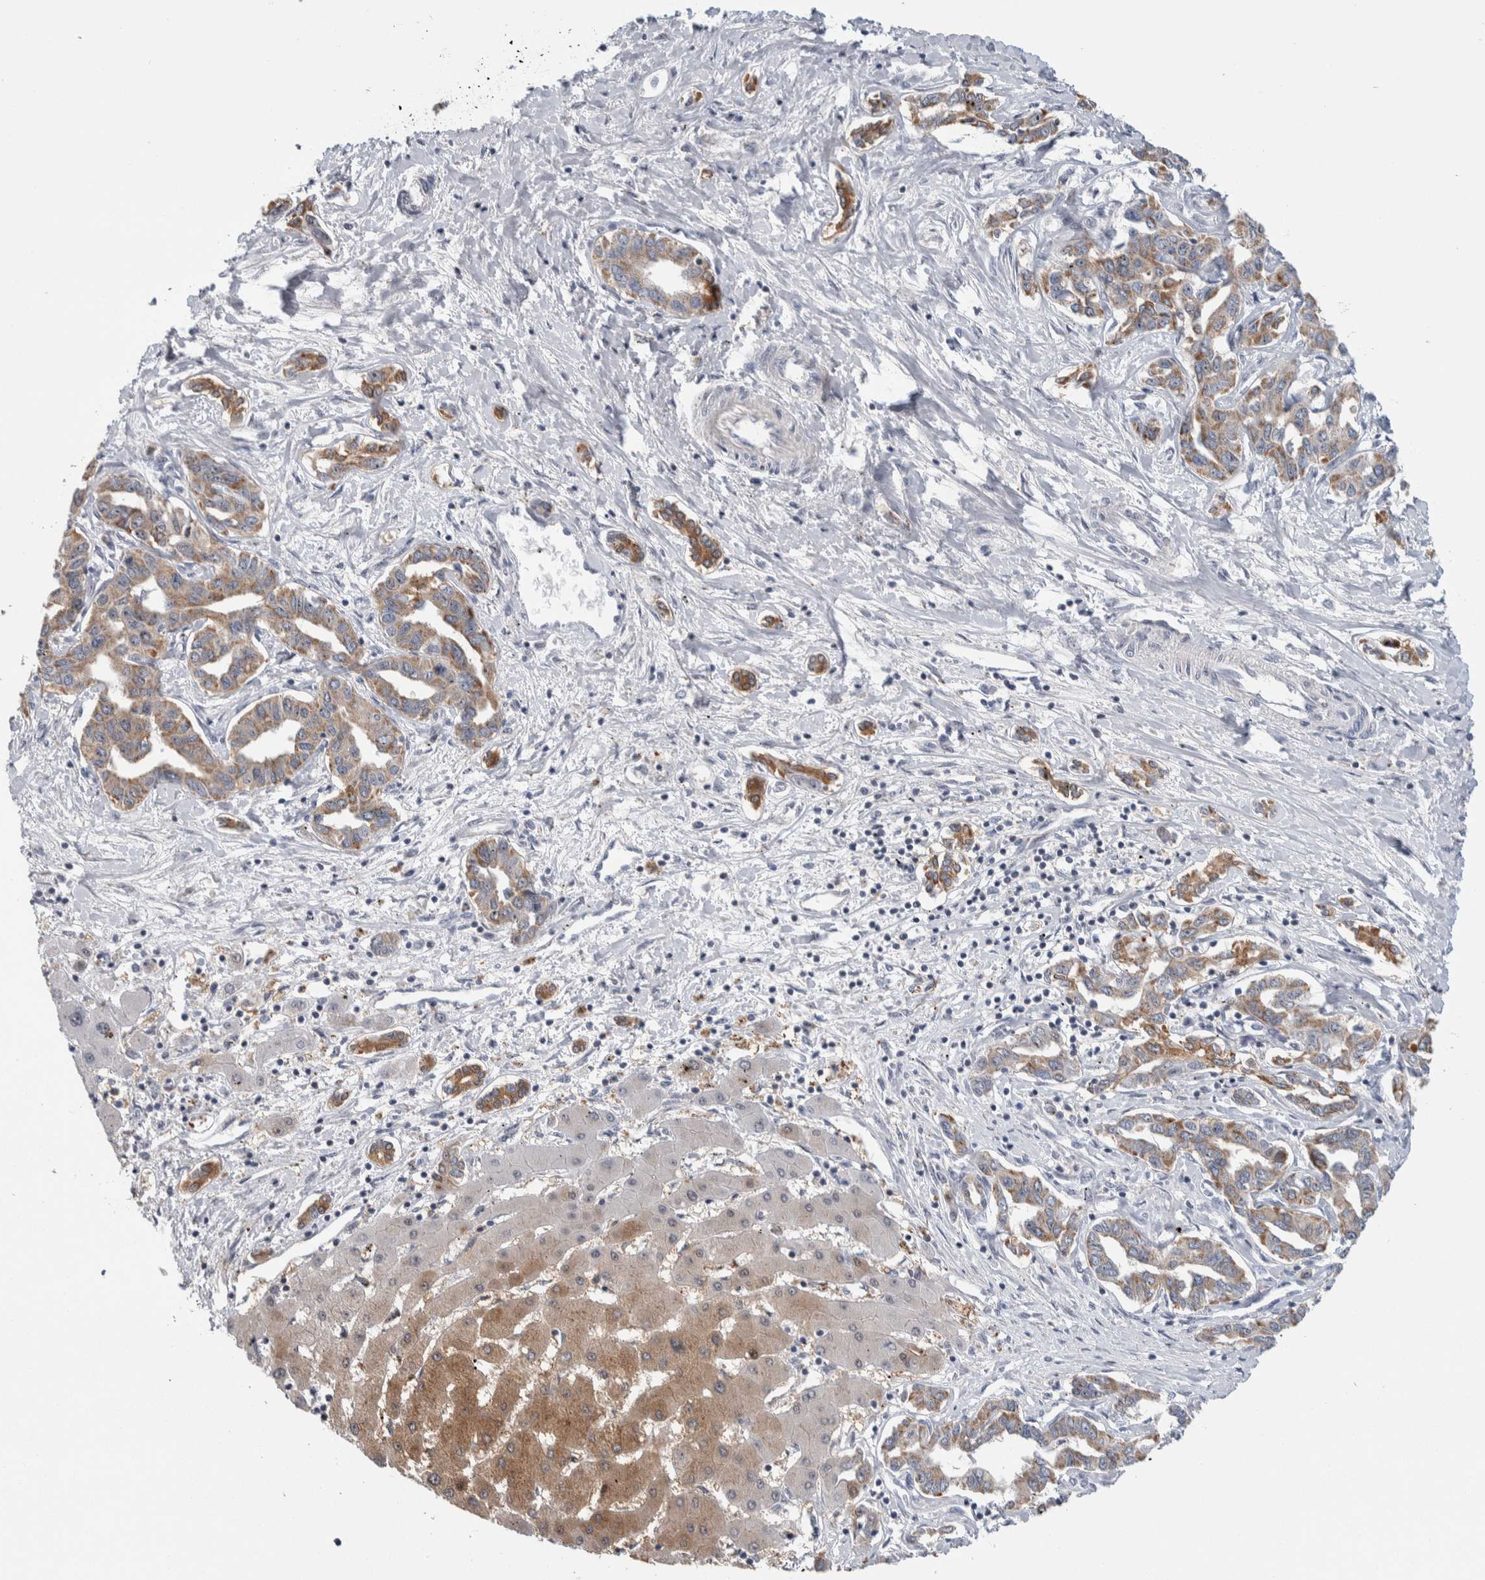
{"staining": {"intensity": "moderate", "quantity": ">75%", "location": "cytoplasmic/membranous"}, "tissue": "liver cancer", "cell_type": "Tumor cells", "image_type": "cancer", "snomed": [{"axis": "morphology", "description": "Cholangiocarcinoma"}, {"axis": "topography", "description": "Liver"}], "caption": "Immunohistochemical staining of liver cholangiocarcinoma shows medium levels of moderate cytoplasmic/membranous positivity in about >75% of tumor cells.", "gene": "PRRG4", "patient": {"sex": "male", "age": 59}}